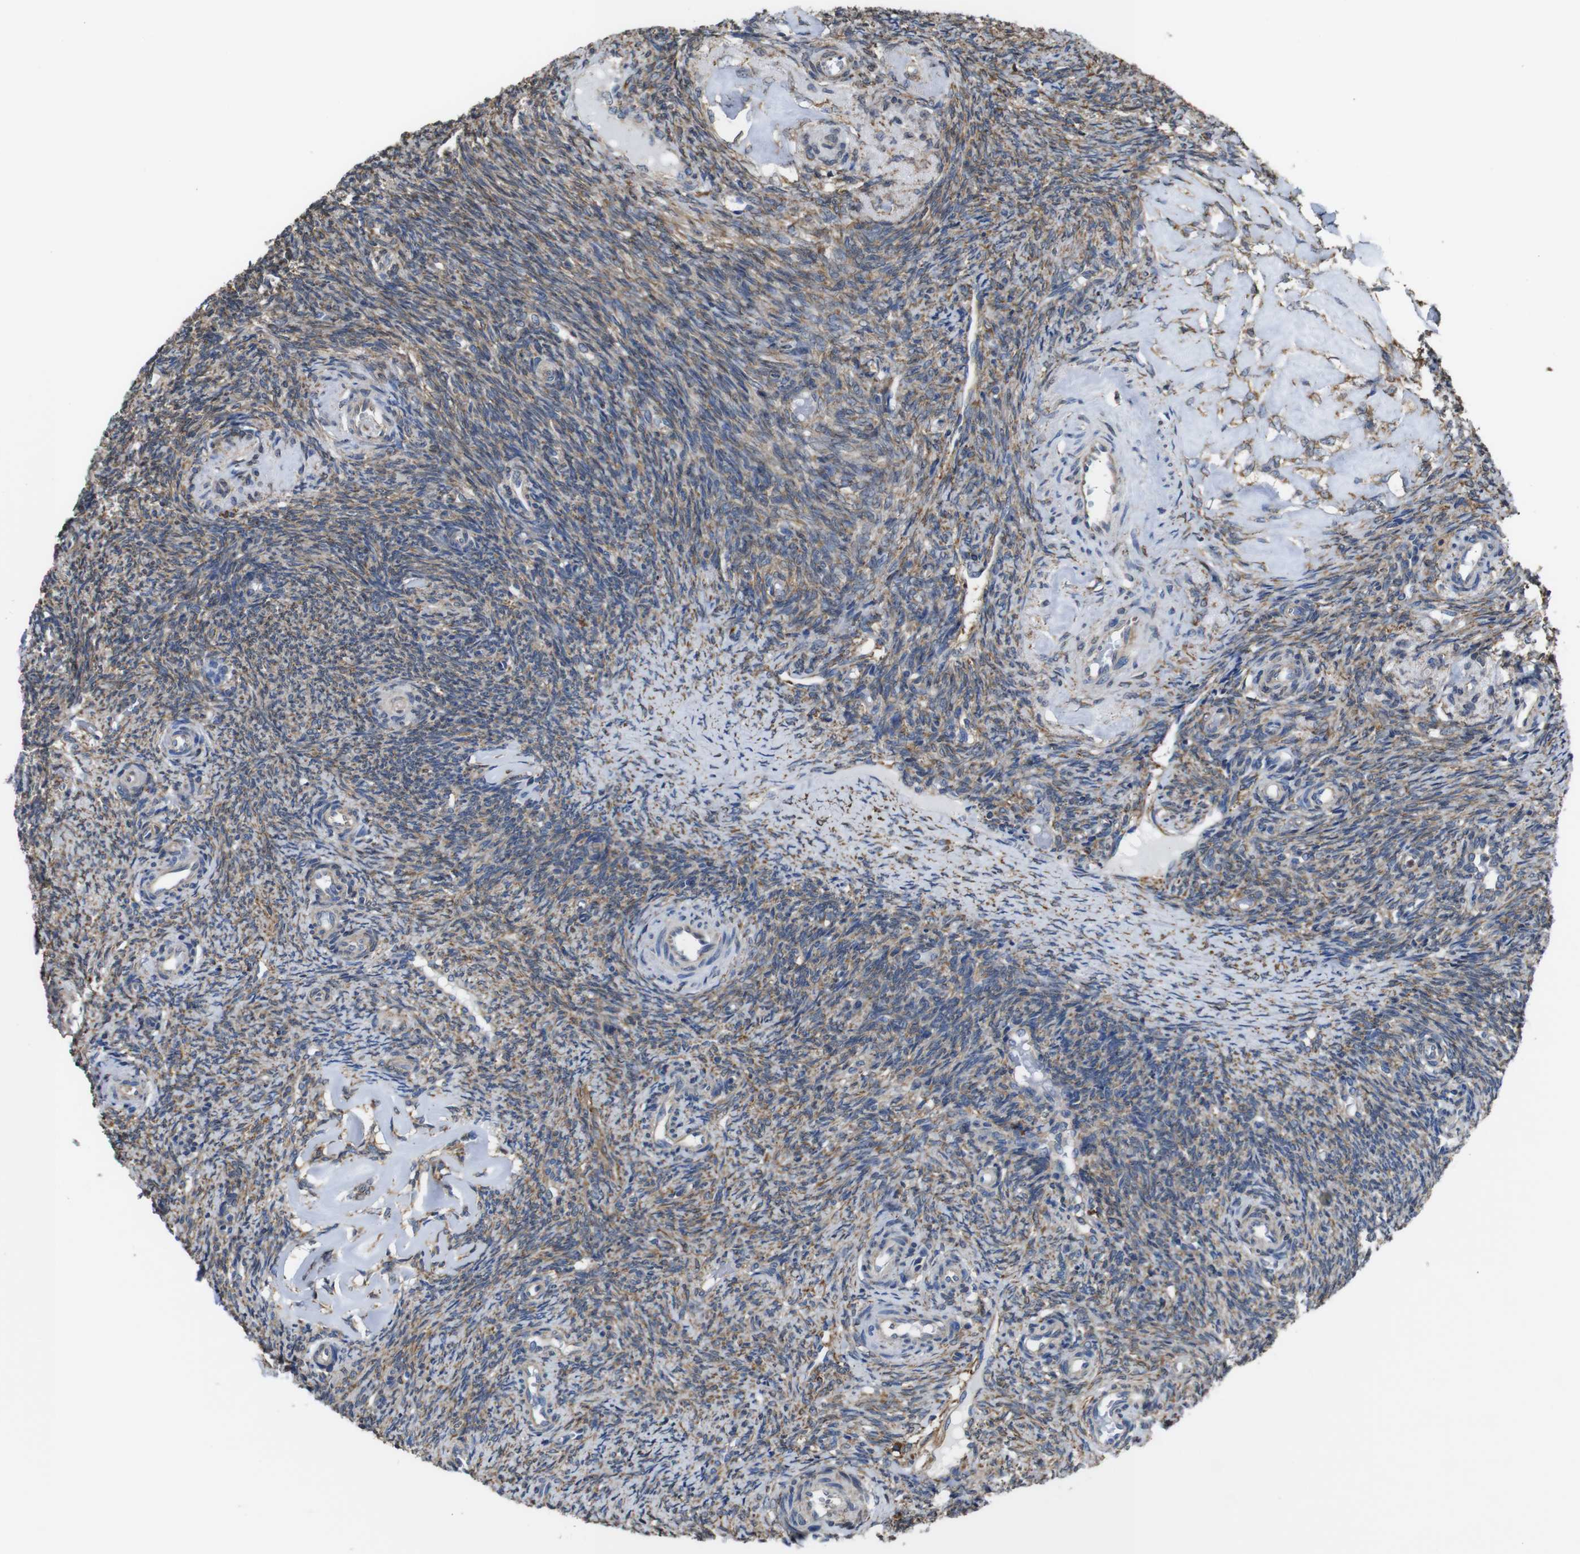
{"staining": {"intensity": "weak", "quantity": ">75%", "location": "cytoplasmic/membranous"}, "tissue": "ovary", "cell_type": "Follicle cells", "image_type": "normal", "snomed": [{"axis": "morphology", "description": "Normal tissue, NOS"}, {"axis": "topography", "description": "Ovary"}], "caption": "Ovary stained with a protein marker displays weak staining in follicle cells.", "gene": "PPIB", "patient": {"sex": "female", "age": 41}}